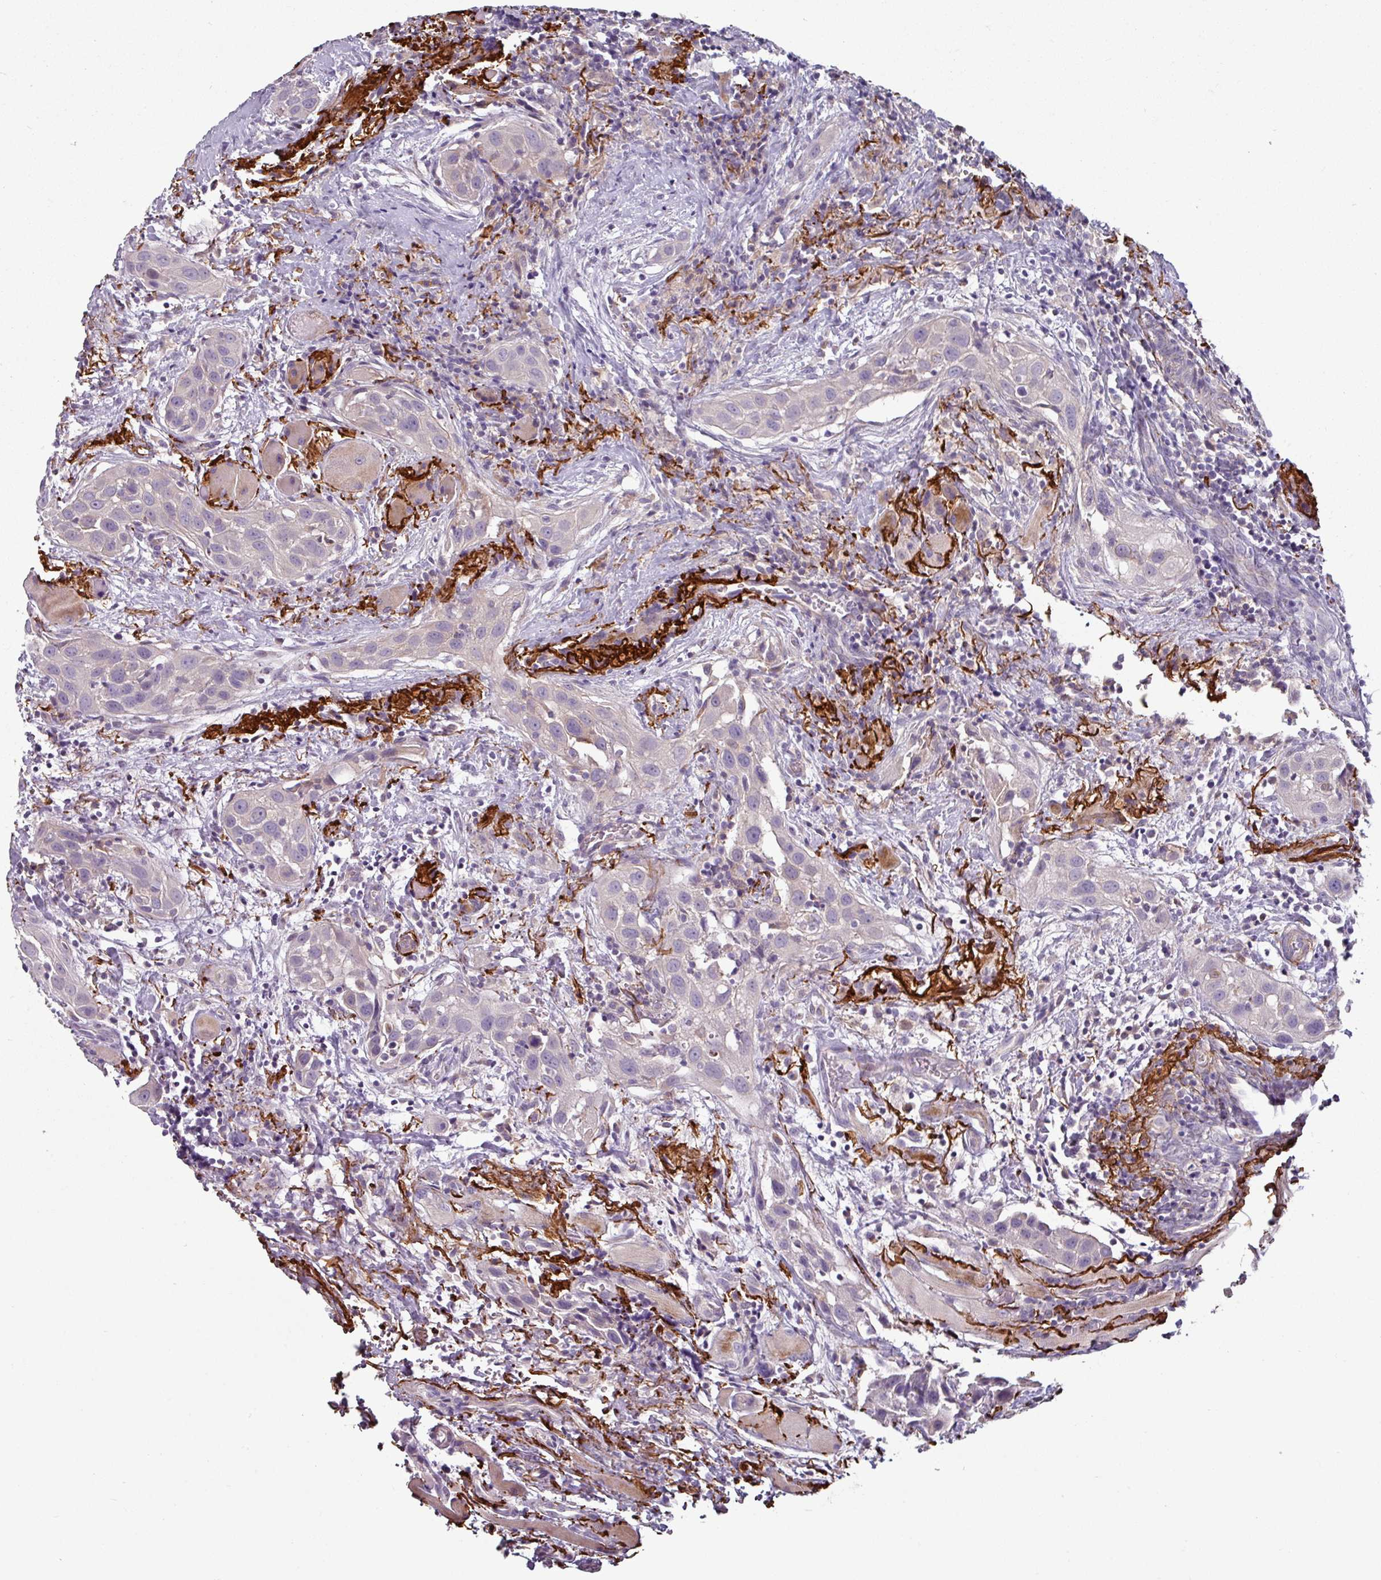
{"staining": {"intensity": "negative", "quantity": "none", "location": "none"}, "tissue": "head and neck cancer", "cell_type": "Tumor cells", "image_type": "cancer", "snomed": [{"axis": "morphology", "description": "Squamous cell carcinoma, NOS"}, {"axis": "topography", "description": "Oral tissue"}, {"axis": "topography", "description": "Head-Neck"}], "caption": "The immunohistochemistry photomicrograph has no significant positivity in tumor cells of head and neck squamous cell carcinoma tissue. (DAB (3,3'-diaminobenzidine) immunohistochemistry (IHC) with hematoxylin counter stain).", "gene": "MTMR14", "patient": {"sex": "female", "age": 50}}